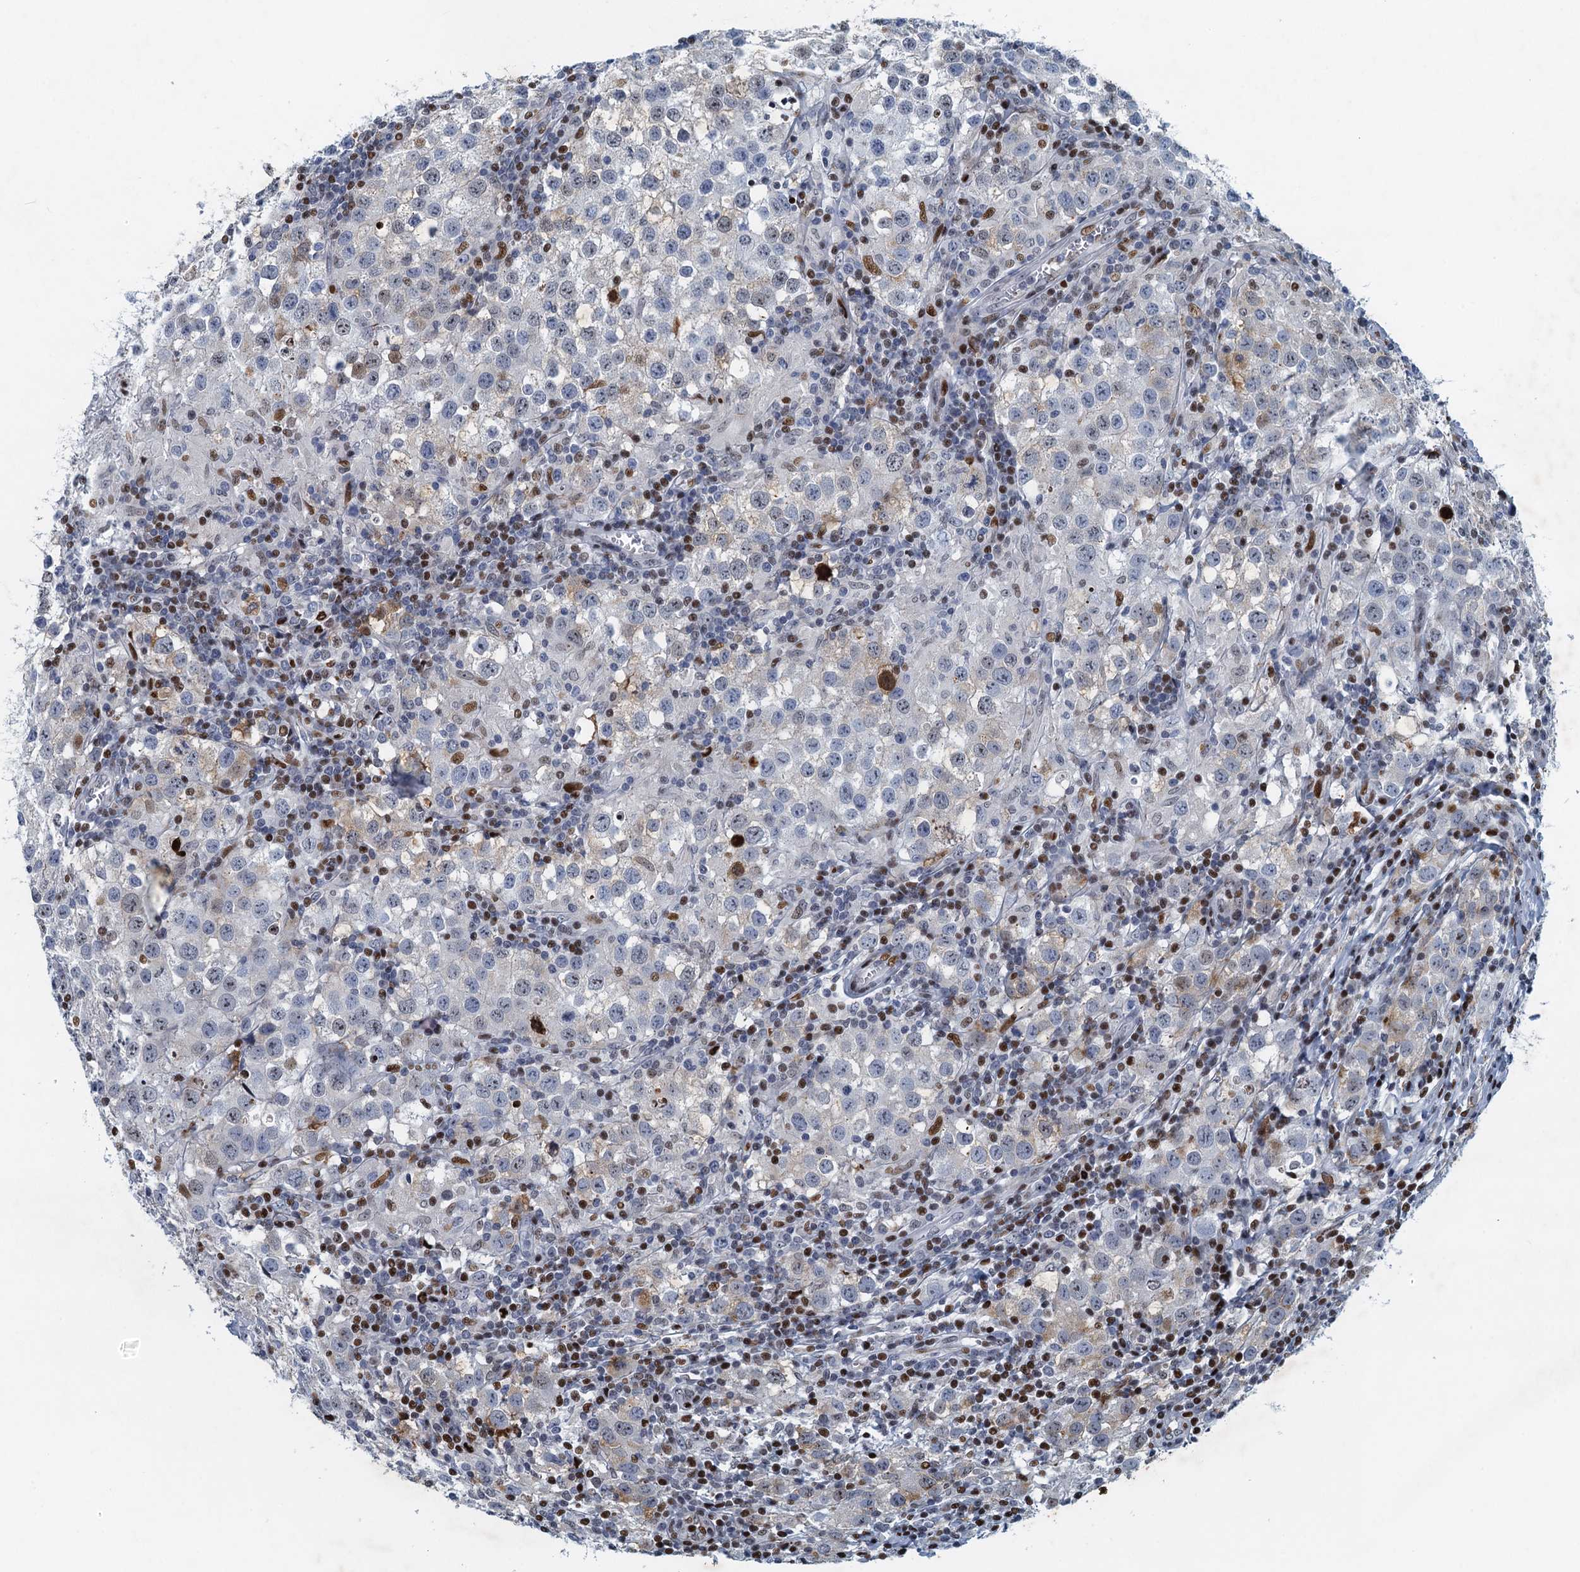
{"staining": {"intensity": "moderate", "quantity": "25%-75%", "location": "nuclear"}, "tissue": "testis cancer", "cell_type": "Tumor cells", "image_type": "cancer", "snomed": [{"axis": "morphology", "description": "Seminoma, NOS"}, {"axis": "morphology", "description": "Carcinoma, Embryonal, NOS"}, {"axis": "topography", "description": "Testis"}], "caption": "This image exhibits immunohistochemistry staining of testis cancer, with medium moderate nuclear staining in about 25%-75% of tumor cells.", "gene": "ANKRD13D", "patient": {"sex": "male", "age": 43}}